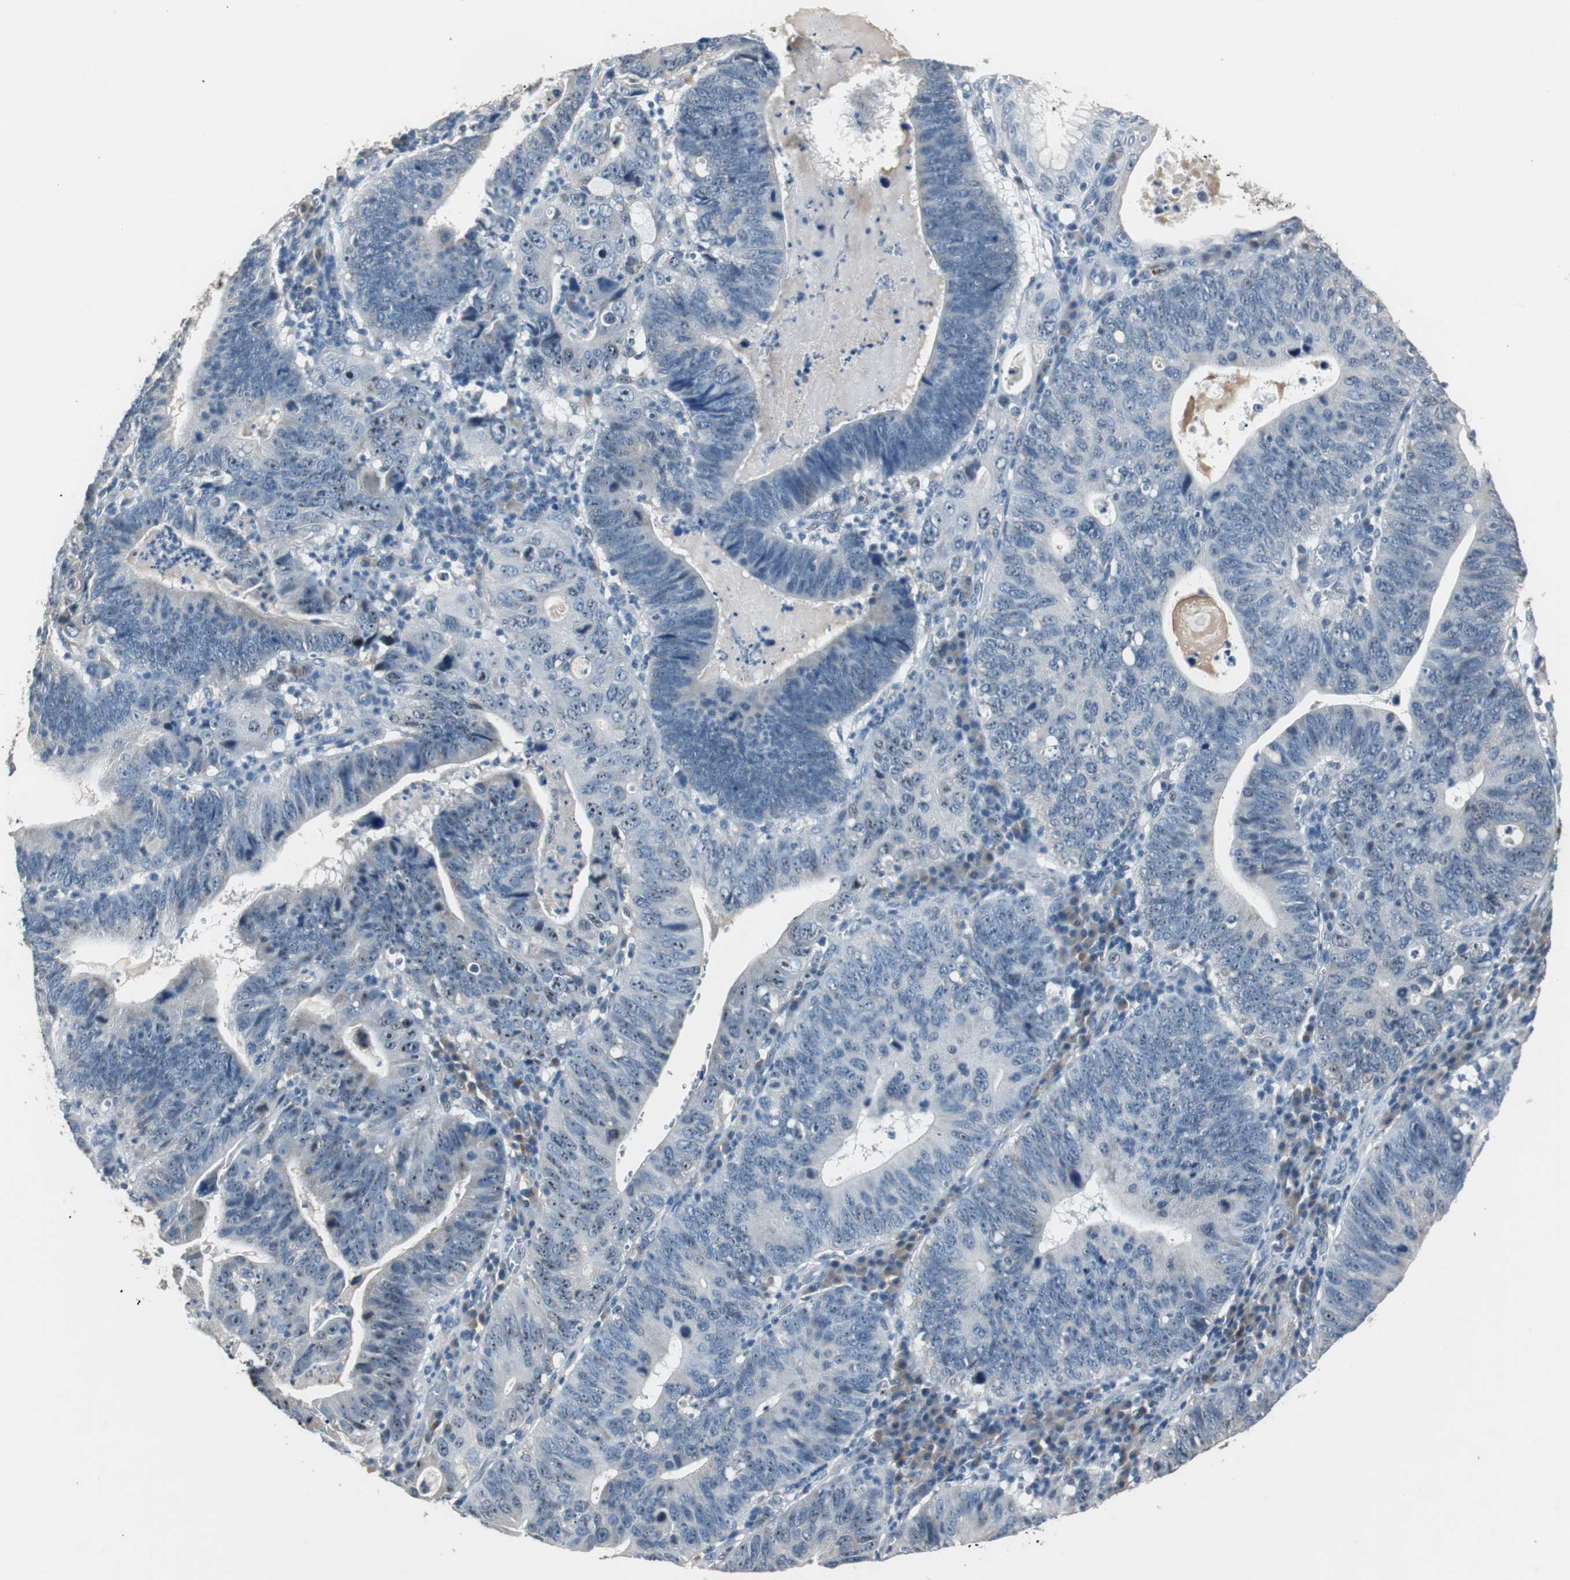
{"staining": {"intensity": "negative", "quantity": "none", "location": "none"}, "tissue": "stomach cancer", "cell_type": "Tumor cells", "image_type": "cancer", "snomed": [{"axis": "morphology", "description": "Adenocarcinoma, NOS"}, {"axis": "topography", "description": "Stomach"}], "caption": "There is no significant staining in tumor cells of stomach adenocarcinoma. The staining was performed using DAB (3,3'-diaminobenzidine) to visualize the protein expression in brown, while the nuclei were stained in blue with hematoxylin (Magnification: 20x).", "gene": "PCYT1B", "patient": {"sex": "male", "age": 59}}